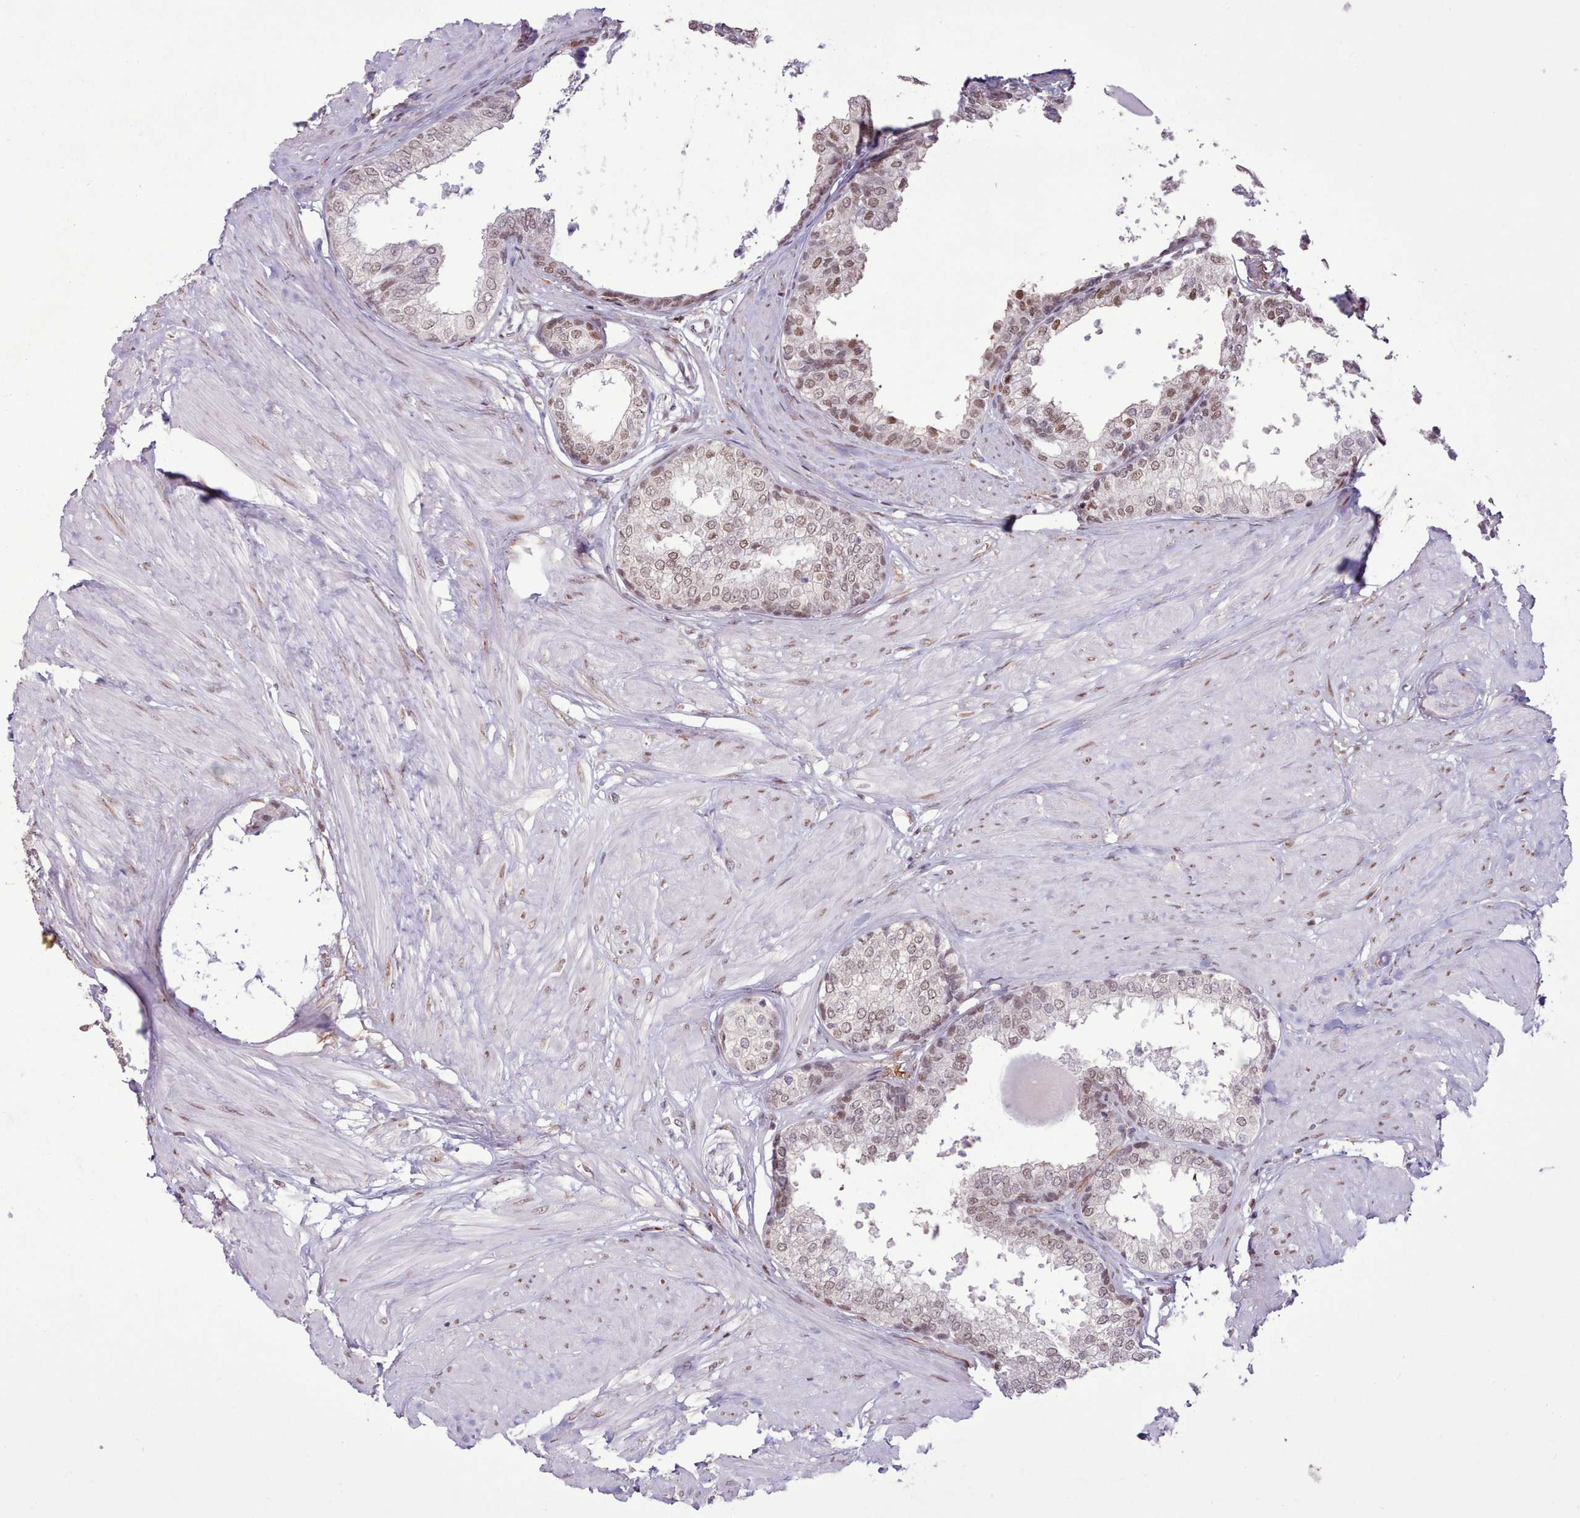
{"staining": {"intensity": "moderate", "quantity": ">75%", "location": "nuclear"}, "tissue": "prostate", "cell_type": "Glandular cells", "image_type": "normal", "snomed": [{"axis": "morphology", "description": "Normal tissue, NOS"}, {"axis": "topography", "description": "Prostate"}], "caption": "Immunohistochemical staining of unremarkable prostate shows moderate nuclear protein positivity in approximately >75% of glandular cells.", "gene": "TAF15", "patient": {"sex": "male", "age": 48}}